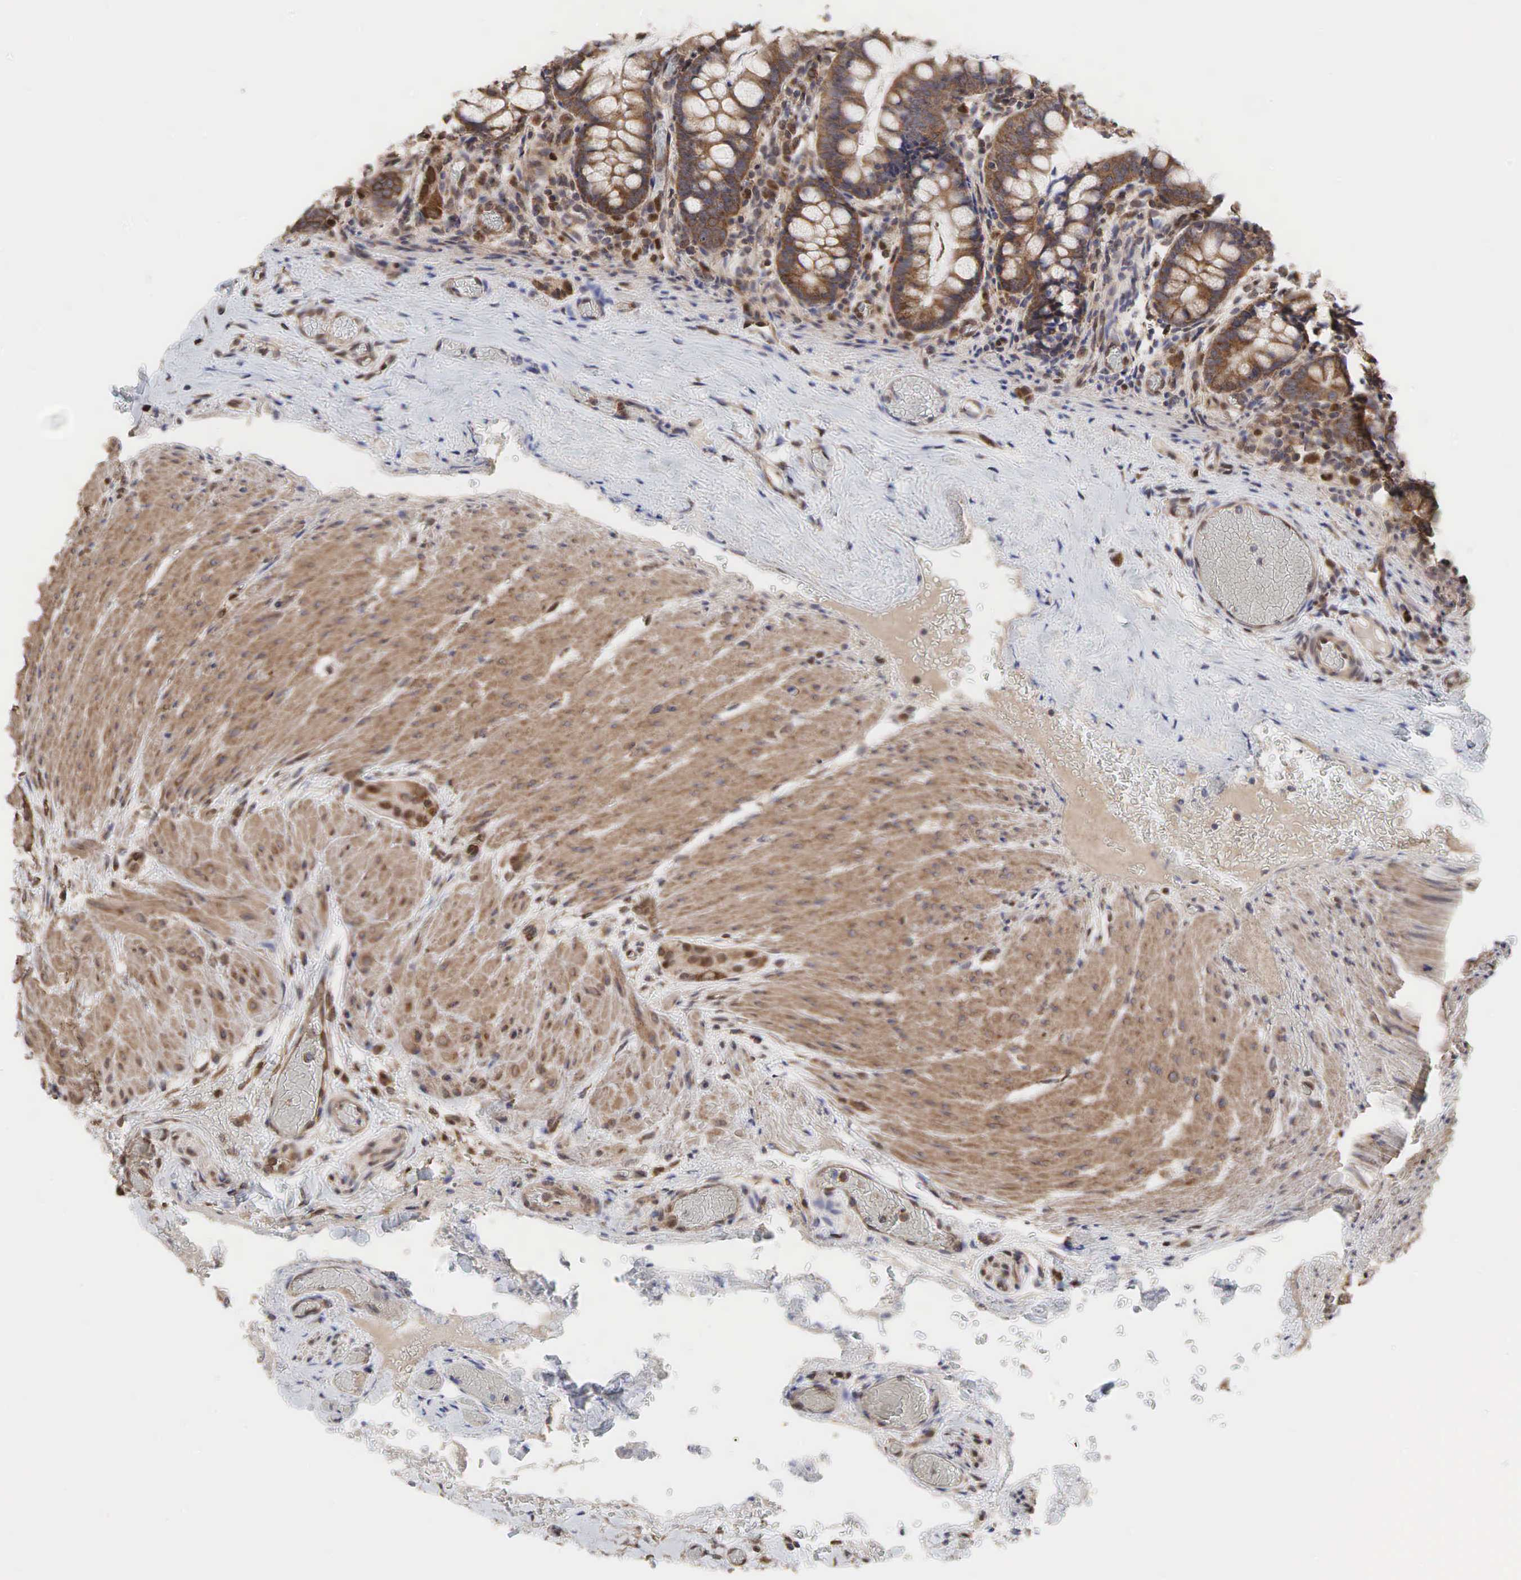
{"staining": {"intensity": "moderate", "quantity": ">75%", "location": "cytoplasmic/membranous"}, "tissue": "small intestine", "cell_type": "Glandular cells", "image_type": "normal", "snomed": [{"axis": "morphology", "description": "Normal tissue, NOS"}, {"axis": "topography", "description": "Small intestine"}], "caption": "Immunohistochemistry (IHC) staining of normal small intestine, which displays medium levels of moderate cytoplasmic/membranous expression in about >75% of glandular cells indicating moderate cytoplasmic/membranous protein staining. The staining was performed using DAB (3,3'-diaminobenzidine) (brown) for protein detection and nuclei were counterstained in hematoxylin (blue).", "gene": "PABPC5", "patient": {"sex": "male", "age": 1}}